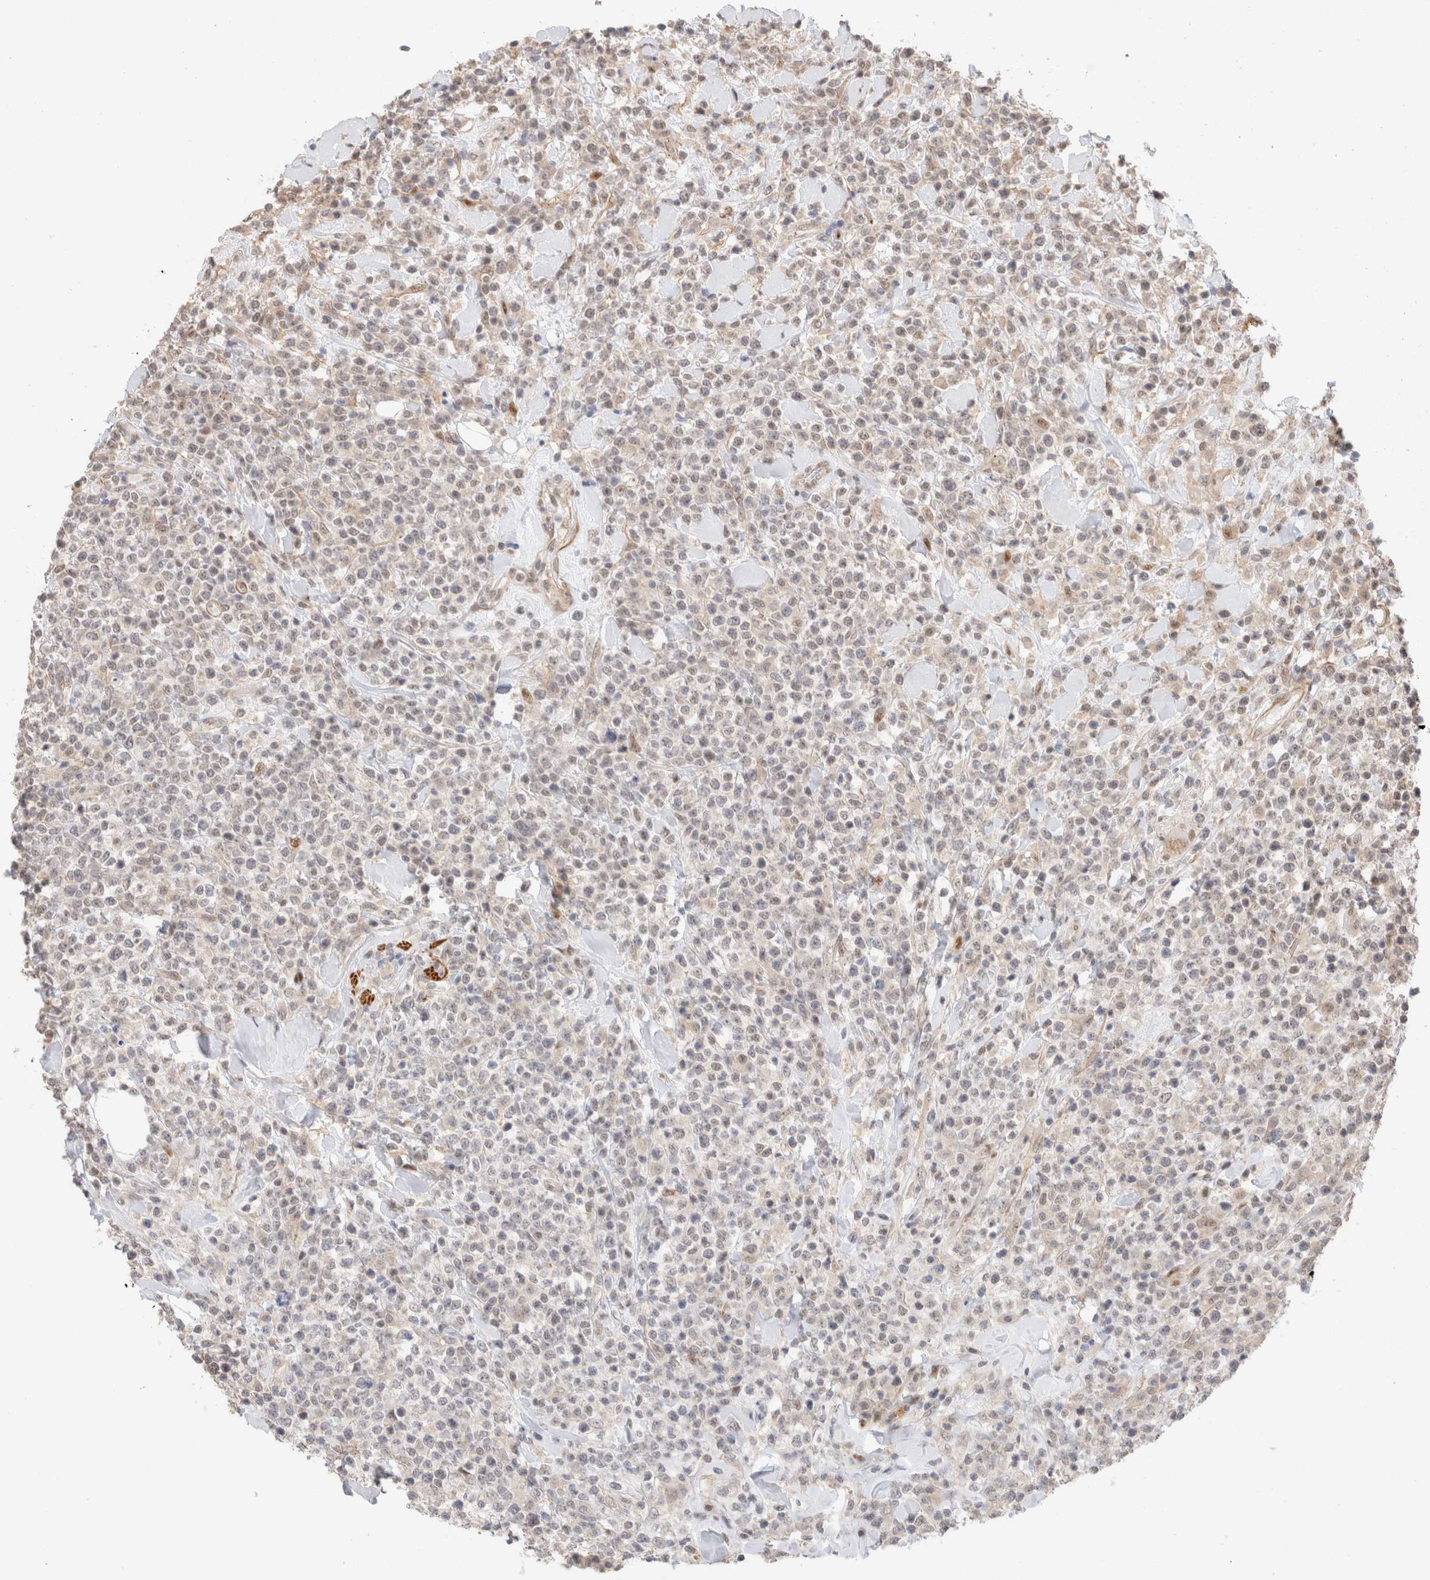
{"staining": {"intensity": "negative", "quantity": "none", "location": "none"}, "tissue": "lymphoma", "cell_type": "Tumor cells", "image_type": "cancer", "snomed": [{"axis": "morphology", "description": "Malignant lymphoma, non-Hodgkin's type, High grade"}, {"axis": "topography", "description": "Colon"}], "caption": "IHC micrograph of neoplastic tissue: human malignant lymphoma, non-Hodgkin's type (high-grade) stained with DAB exhibits no significant protein positivity in tumor cells.", "gene": "ID3", "patient": {"sex": "female", "age": 53}}